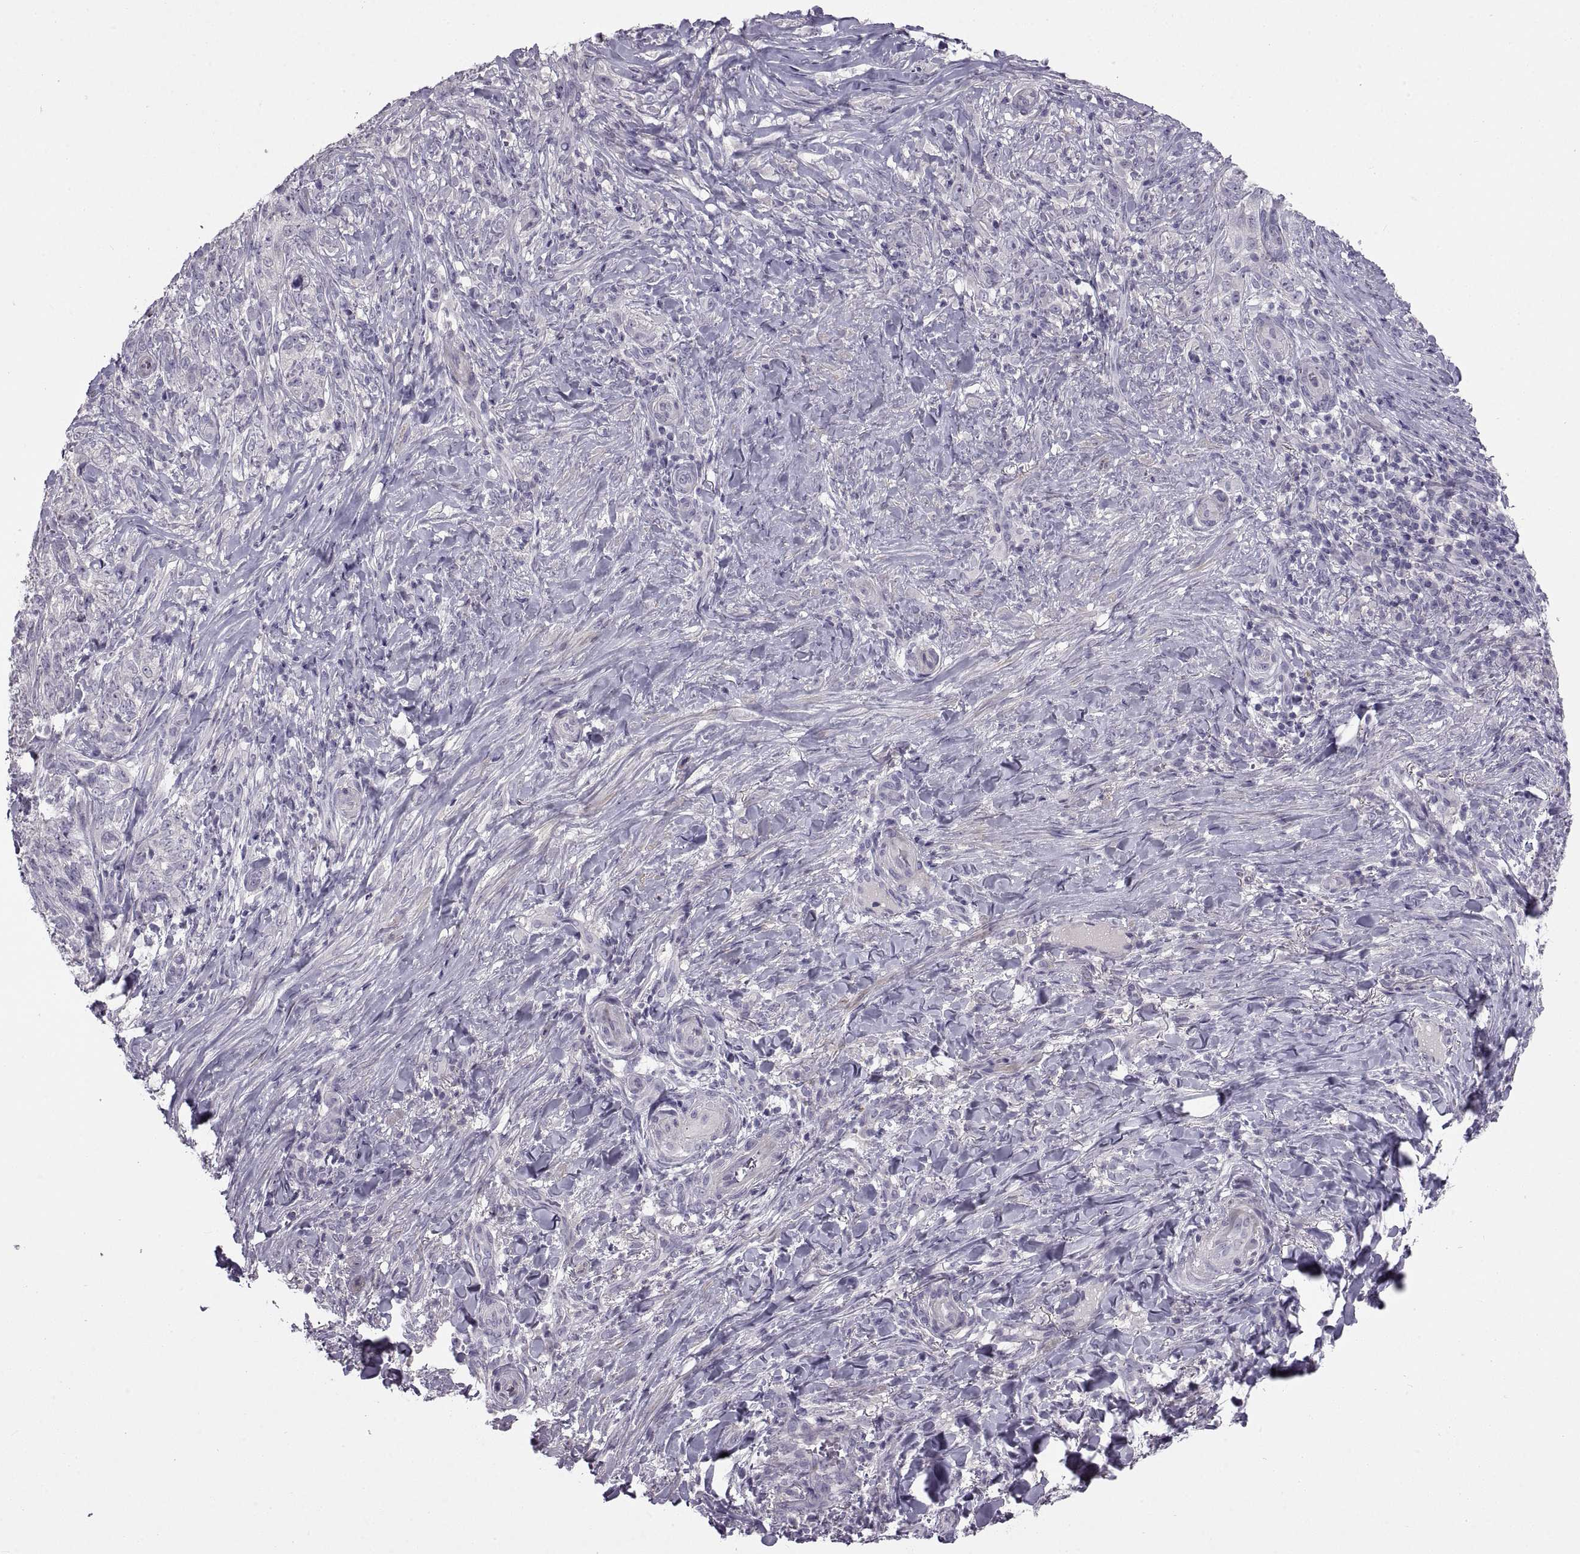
{"staining": {"intensity": "negative", "quantity": "none", "location": "none"}, "tissue": "skin cancer", "cell_type": "Tumor cells", "image_type": "cancer", "snomed": [{"axis": "morphology", "description": "Basal cell carcinoma"}, {"axis": "topography", "description": "Skin"}], "caption": "The histopathology image displays no significant expression in tumor cells of basal cell carcinoma (skin).", "gene": "BSPH1", "patient": {"sex": "female", "age": 69}}